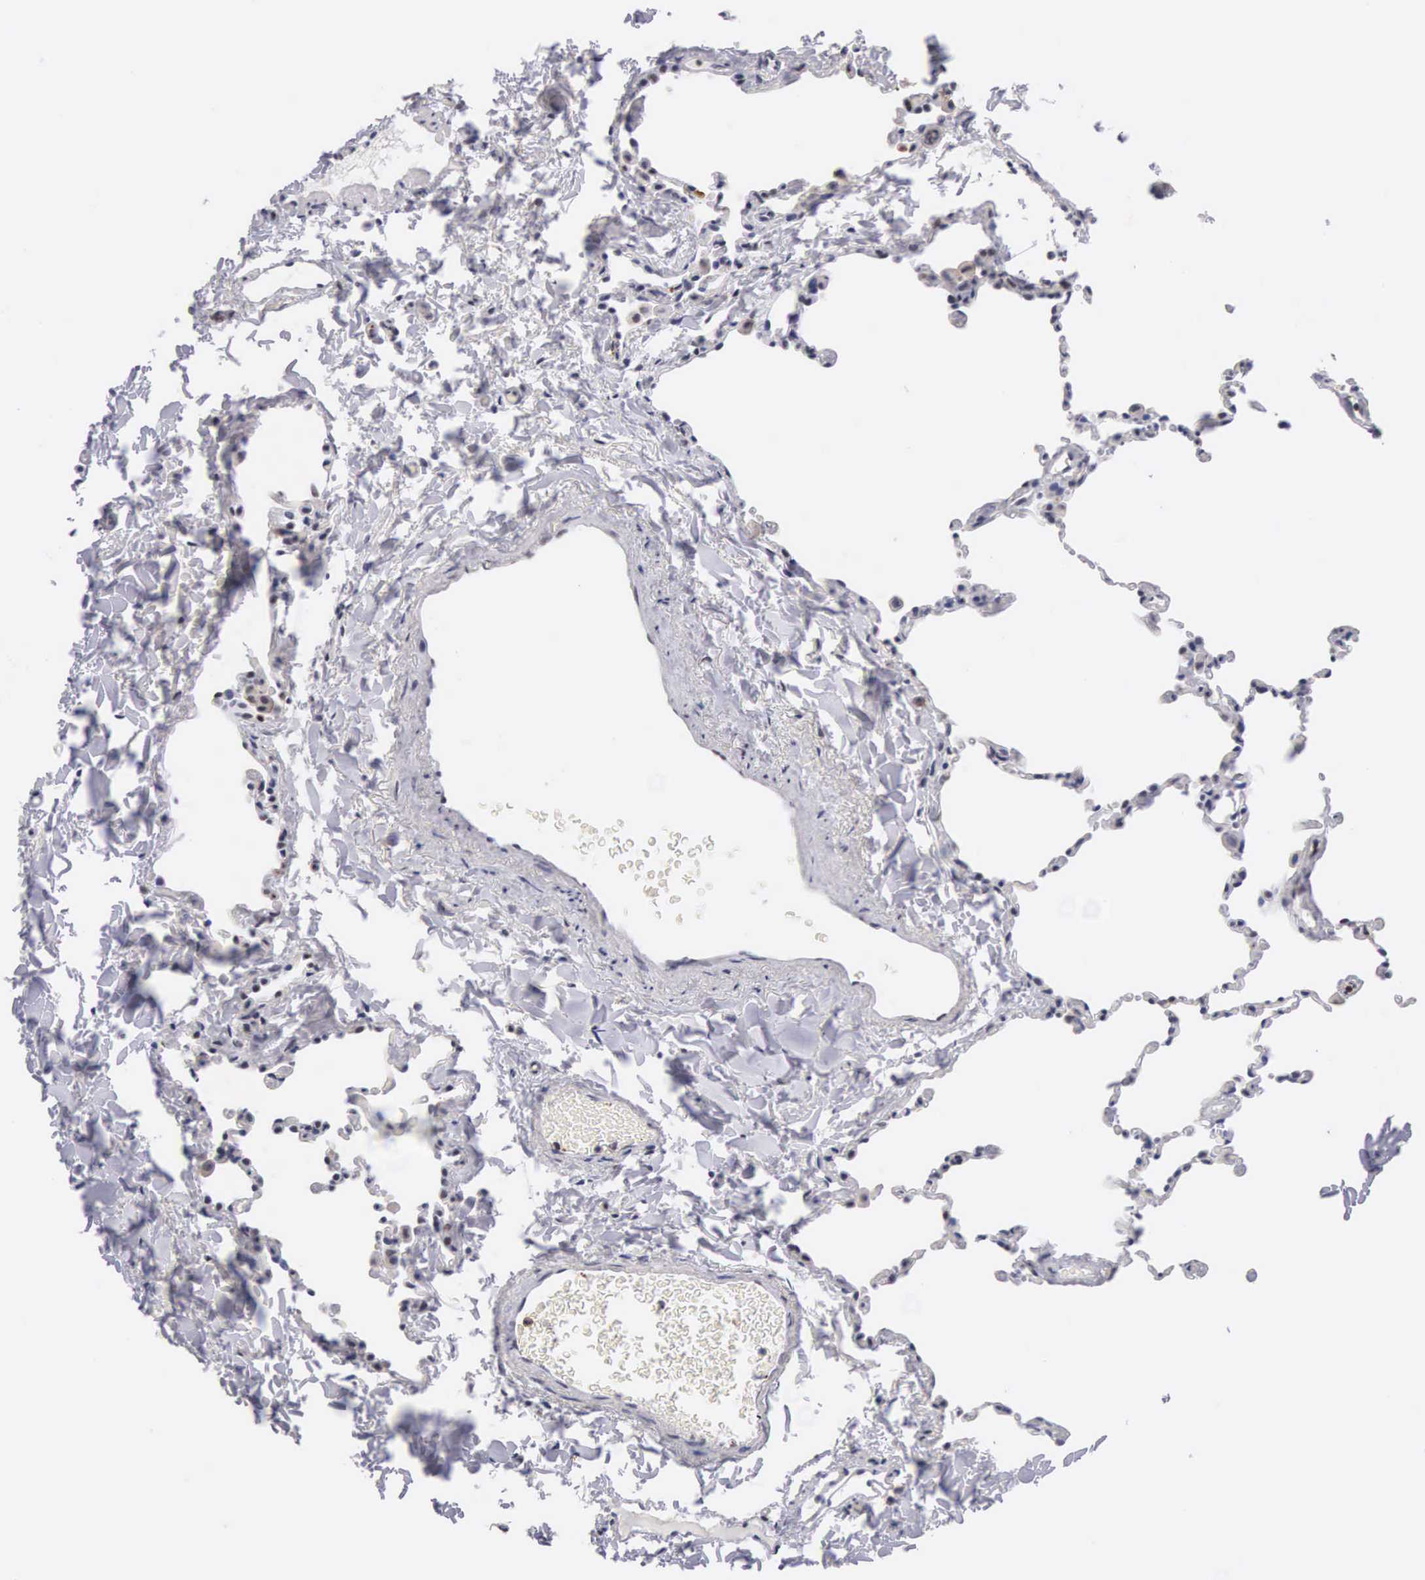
{"staining": {"intensity": "negative", "quantity": "none", "location": "none"}, "tissue": "lung", "cell_type": "Alveolar cells", "image_type": "normal", "snomed": [{"axis": "morphology", "description": "Normal tissue, NOS"}, {"axis": "topography", "description": "Lung"}], "caption": "Protein analysis of normal lung exhibits no significant positivity in alveolar cells. (DAB immunohistochemistry (IHC) with hematoxylin counter stain).", "gene": "FAM47A", "patient": {"sex": "female", "age": 61}}